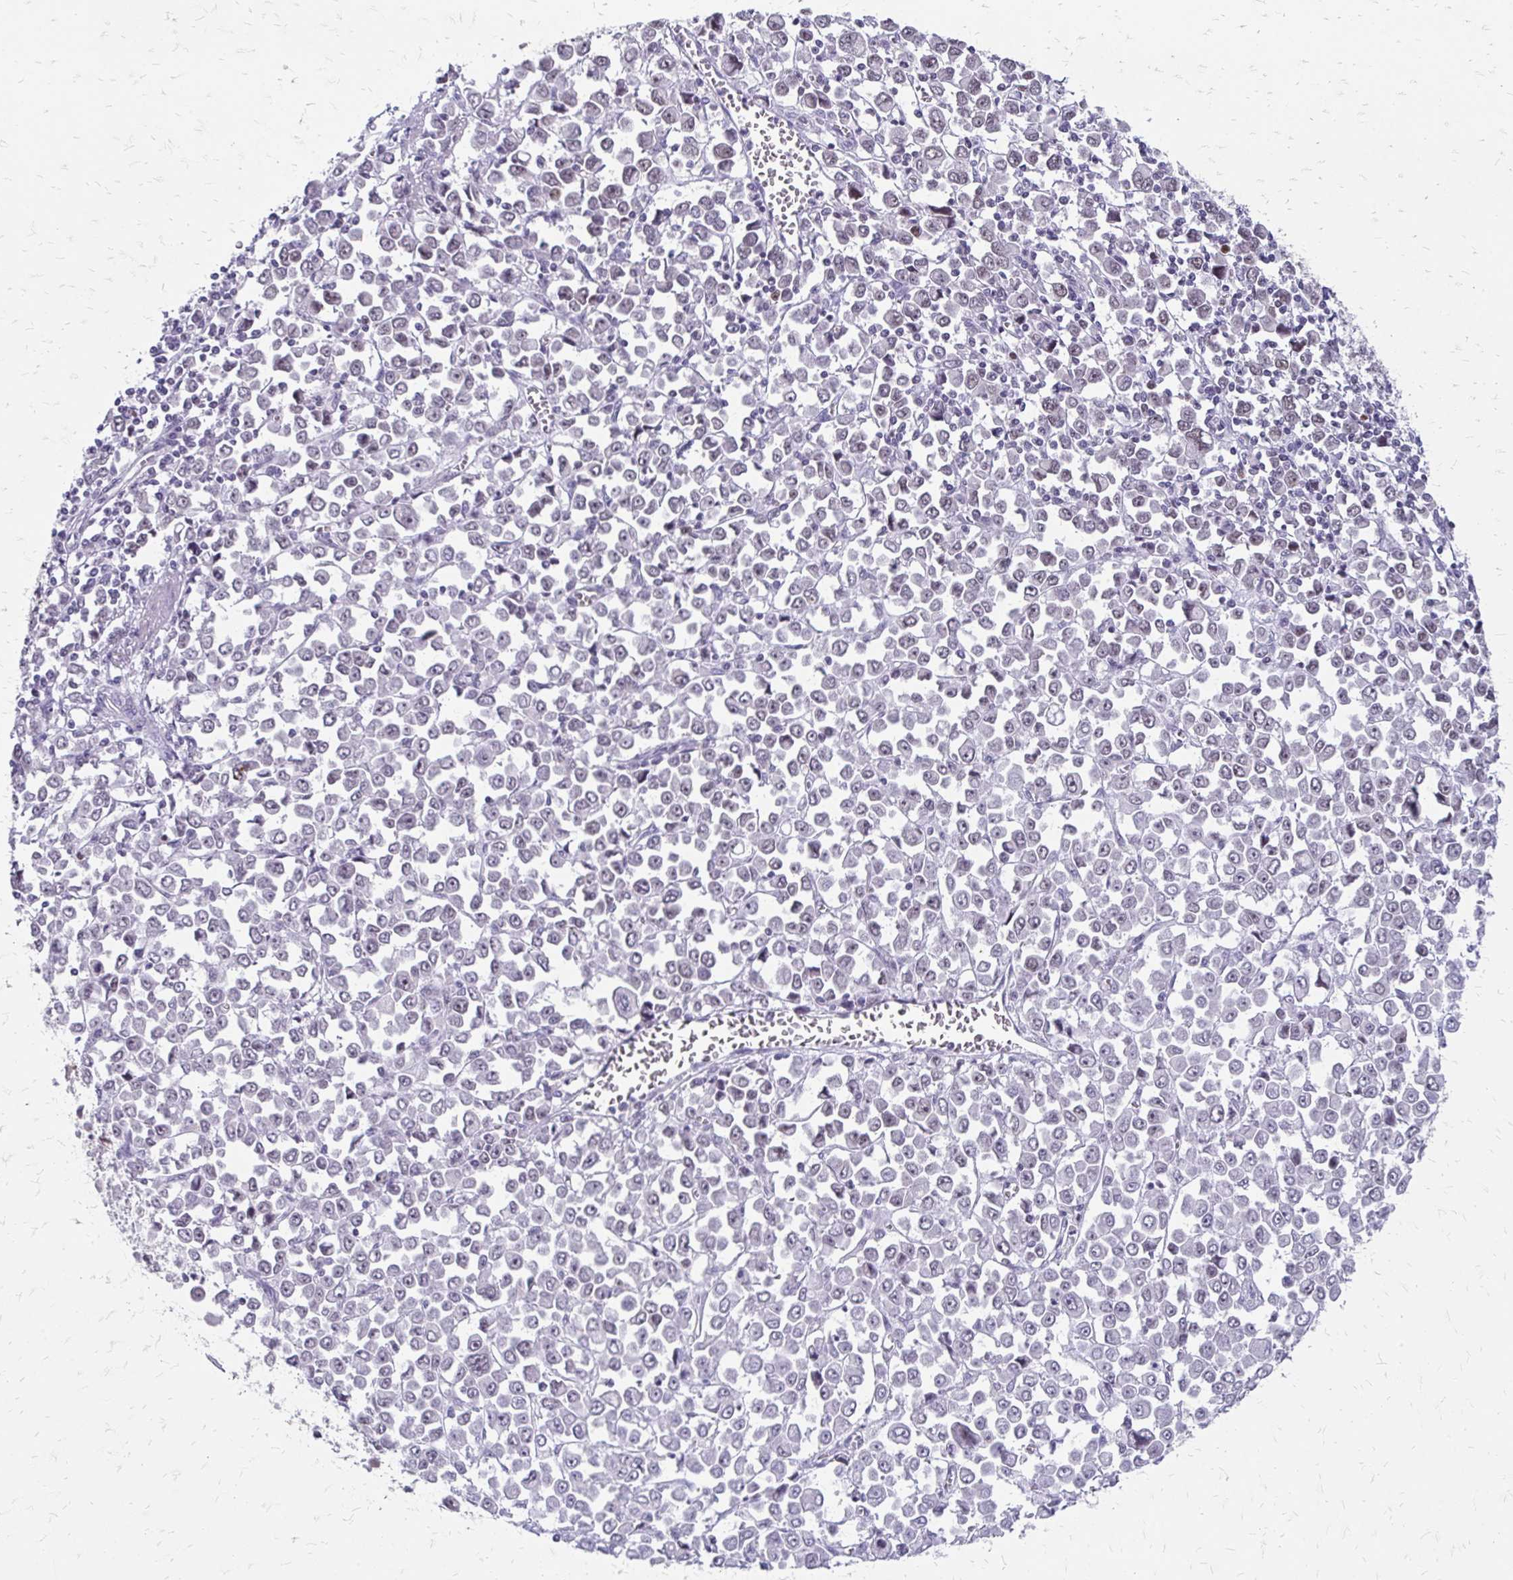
{"staining": {"intensity": "weak", "quantity": "<25%", "location": "nuclear"}, "tissue": "stomach cancer", "cell_type": "Tumor cells", "image_type": "cancer", "snomed": [{"axis": "morphology", "description": "Adenocarcinoma, NOS"}, {"axis": "topography", "description": "Stomach, upper"}], "caption": "Immunohistochemistry image of neoplastic tissue: human stomach cancer stained with DAB (3,3'-diaminobenzidine) reveals no significant protein staining in tumor cells. (Stains: DAB IHC with hematoxylin counter stain, Microscopy: brightfield microscopy at high magnification).", "gene": "EED", "patient": {"sex": "male", "age": 70}}